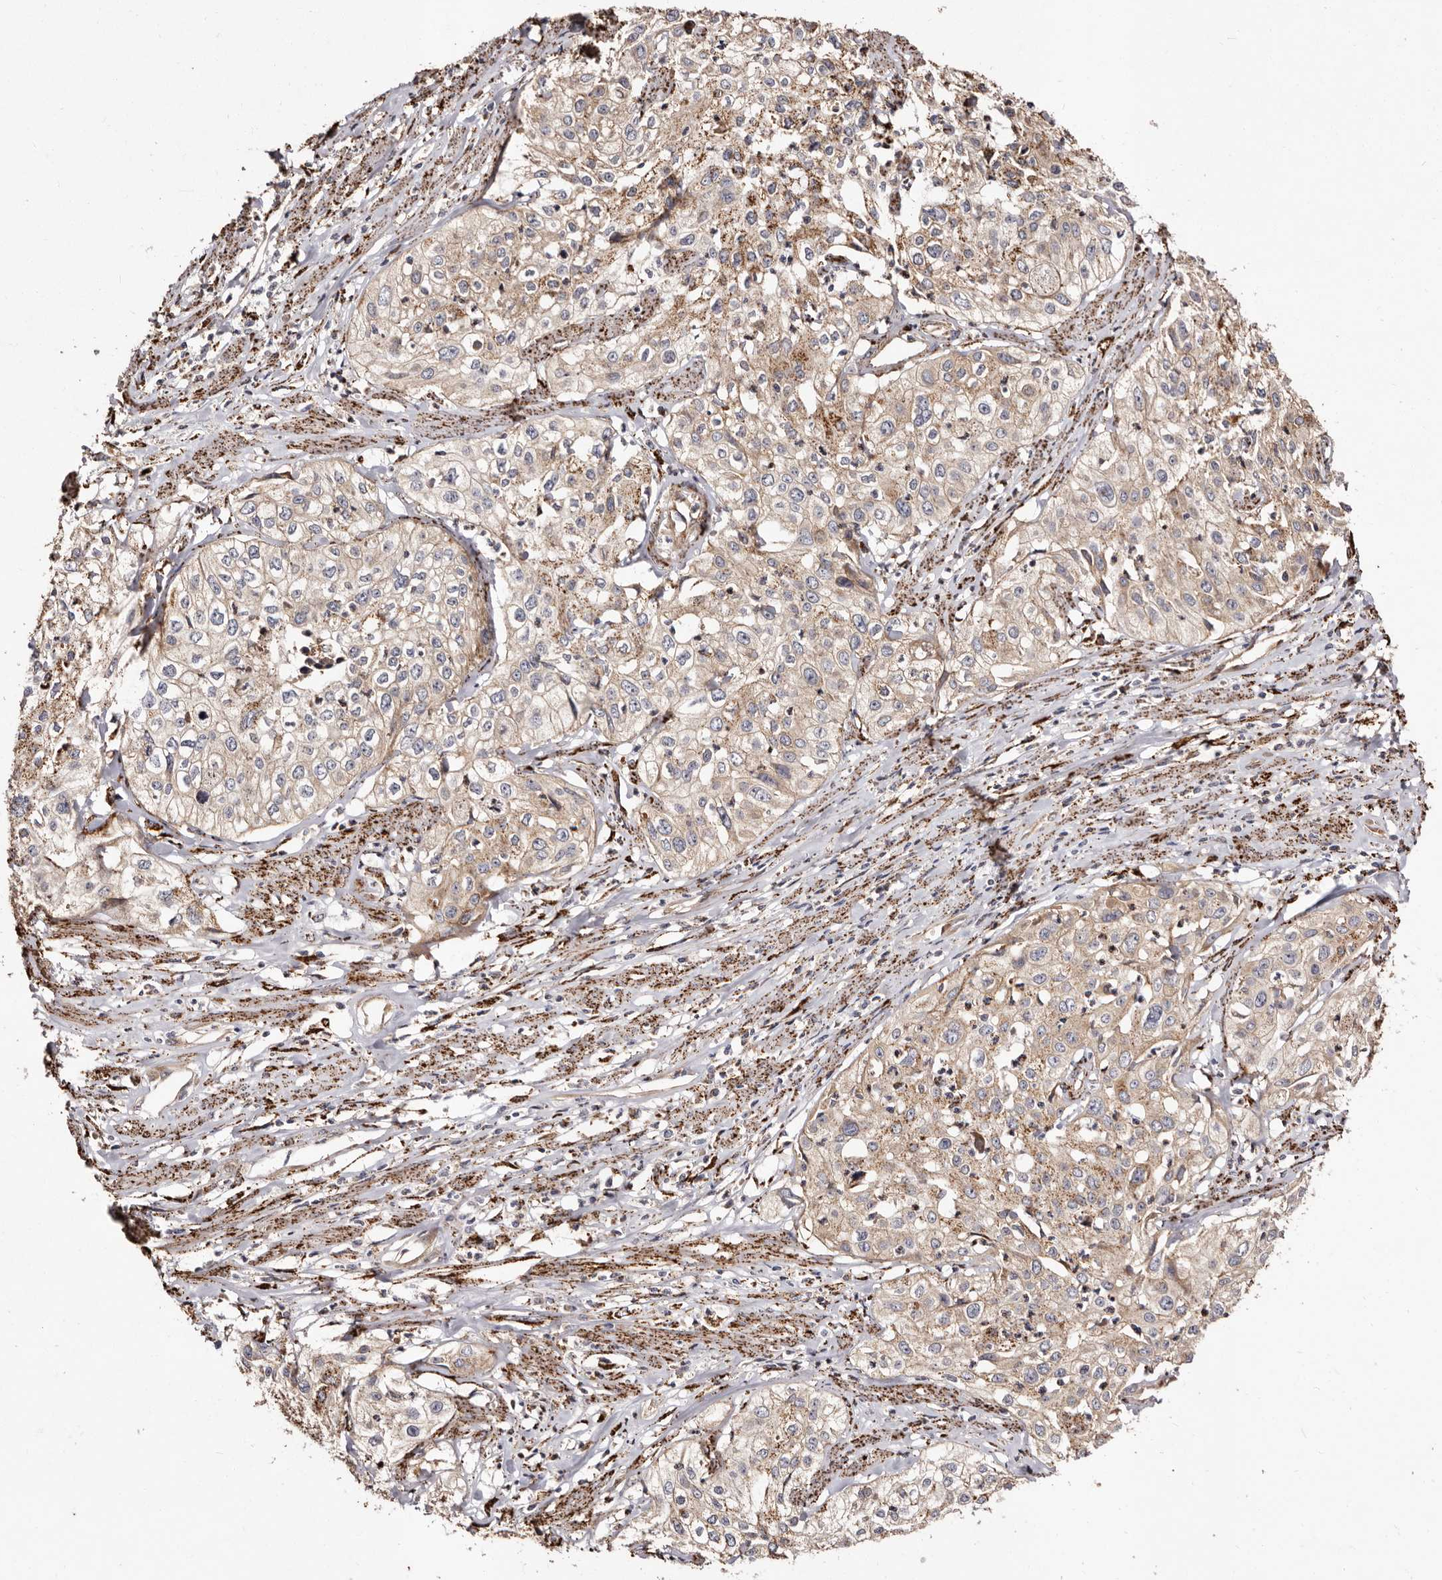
{"staining": {"intensity": "moderate", "quantity": ">75%", "location": "cytoplasmic/membranous"}, "tissue": "cervical cancer", "cell_type": "Tumor cells", "image_type": "cancer", "snomed": [{"axis": "morphology", "description": "Squamous cell carcinoma, NOS"}, {"axis": "topography", "description": "Cervix"}], "caption": "Immunohistochemistry micrograph of neoplastic tissue: human cervical squamous cell carcinoma stained using immunohistochemistry demonstrates medium levels of moderate protein expression localized specifically in the cytoplasmic/membranous of tumor cells, appearing as a cytoplasmic/membranous brown color.", "gene": "LUZP1", "patient": {"sex": "female", "age": 31}}